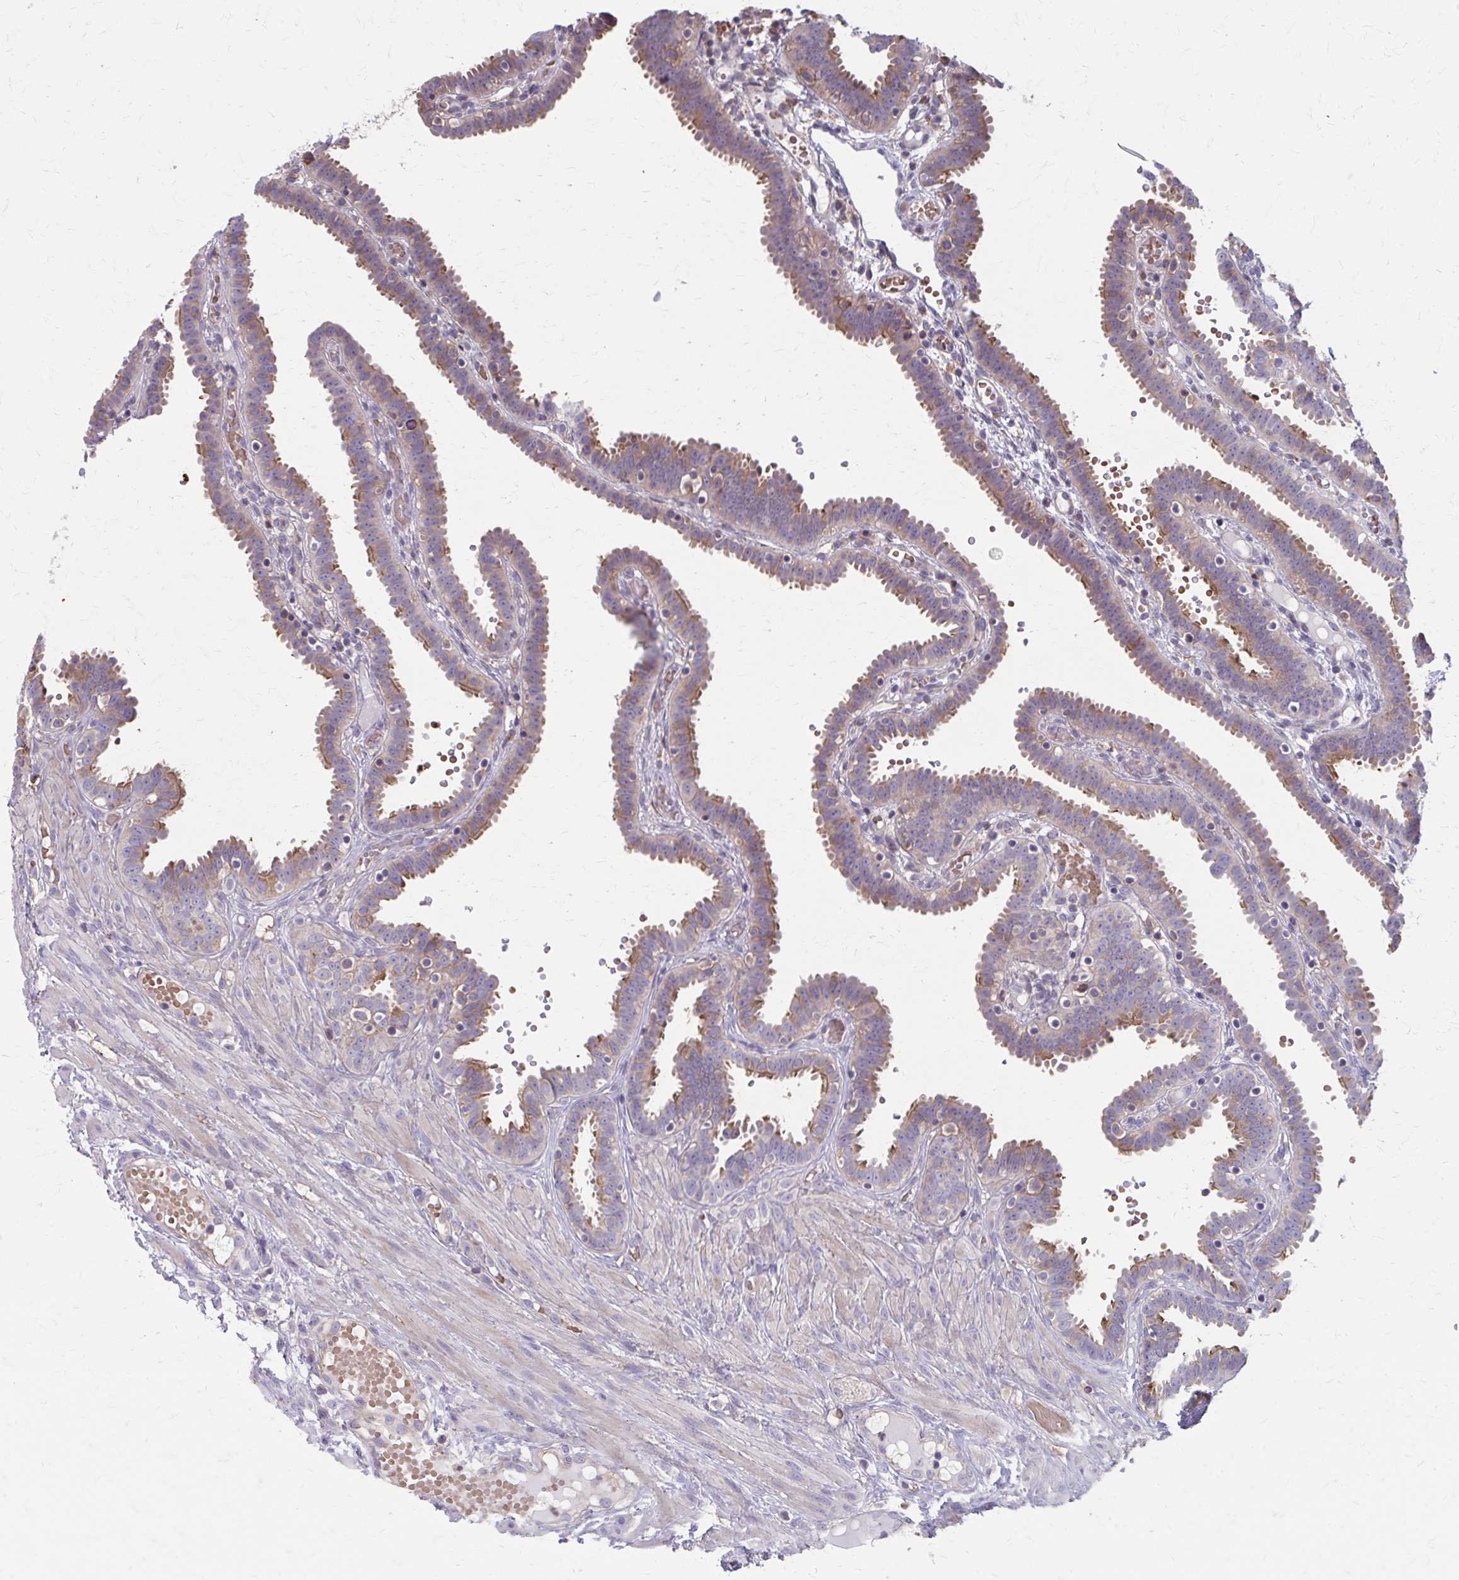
{"staining": {"intensity": "moderate", "quantity": "25%-75%", "location": "cytoplasmic/membranous"}, "tissue": "fallopian tube", "cell_type": "Glandular cells", "image_type": "normal", "snomed": [{"axis": "morphology", "description": "Normal tissue, NOS"}, {"axis": "topography", "description": "Fallopian tube"}], "caption": "Fallopian tube stained with immunohistochemistry (IHC) demonstrates moderate cytoplasmic/membranous staining in approximately 25%-75% of glandular cells. (Brightfield microscopy of DAB IHC at high magnification).", "gene": "MMP14", "patient": {"sex": "female", "age": 37}}